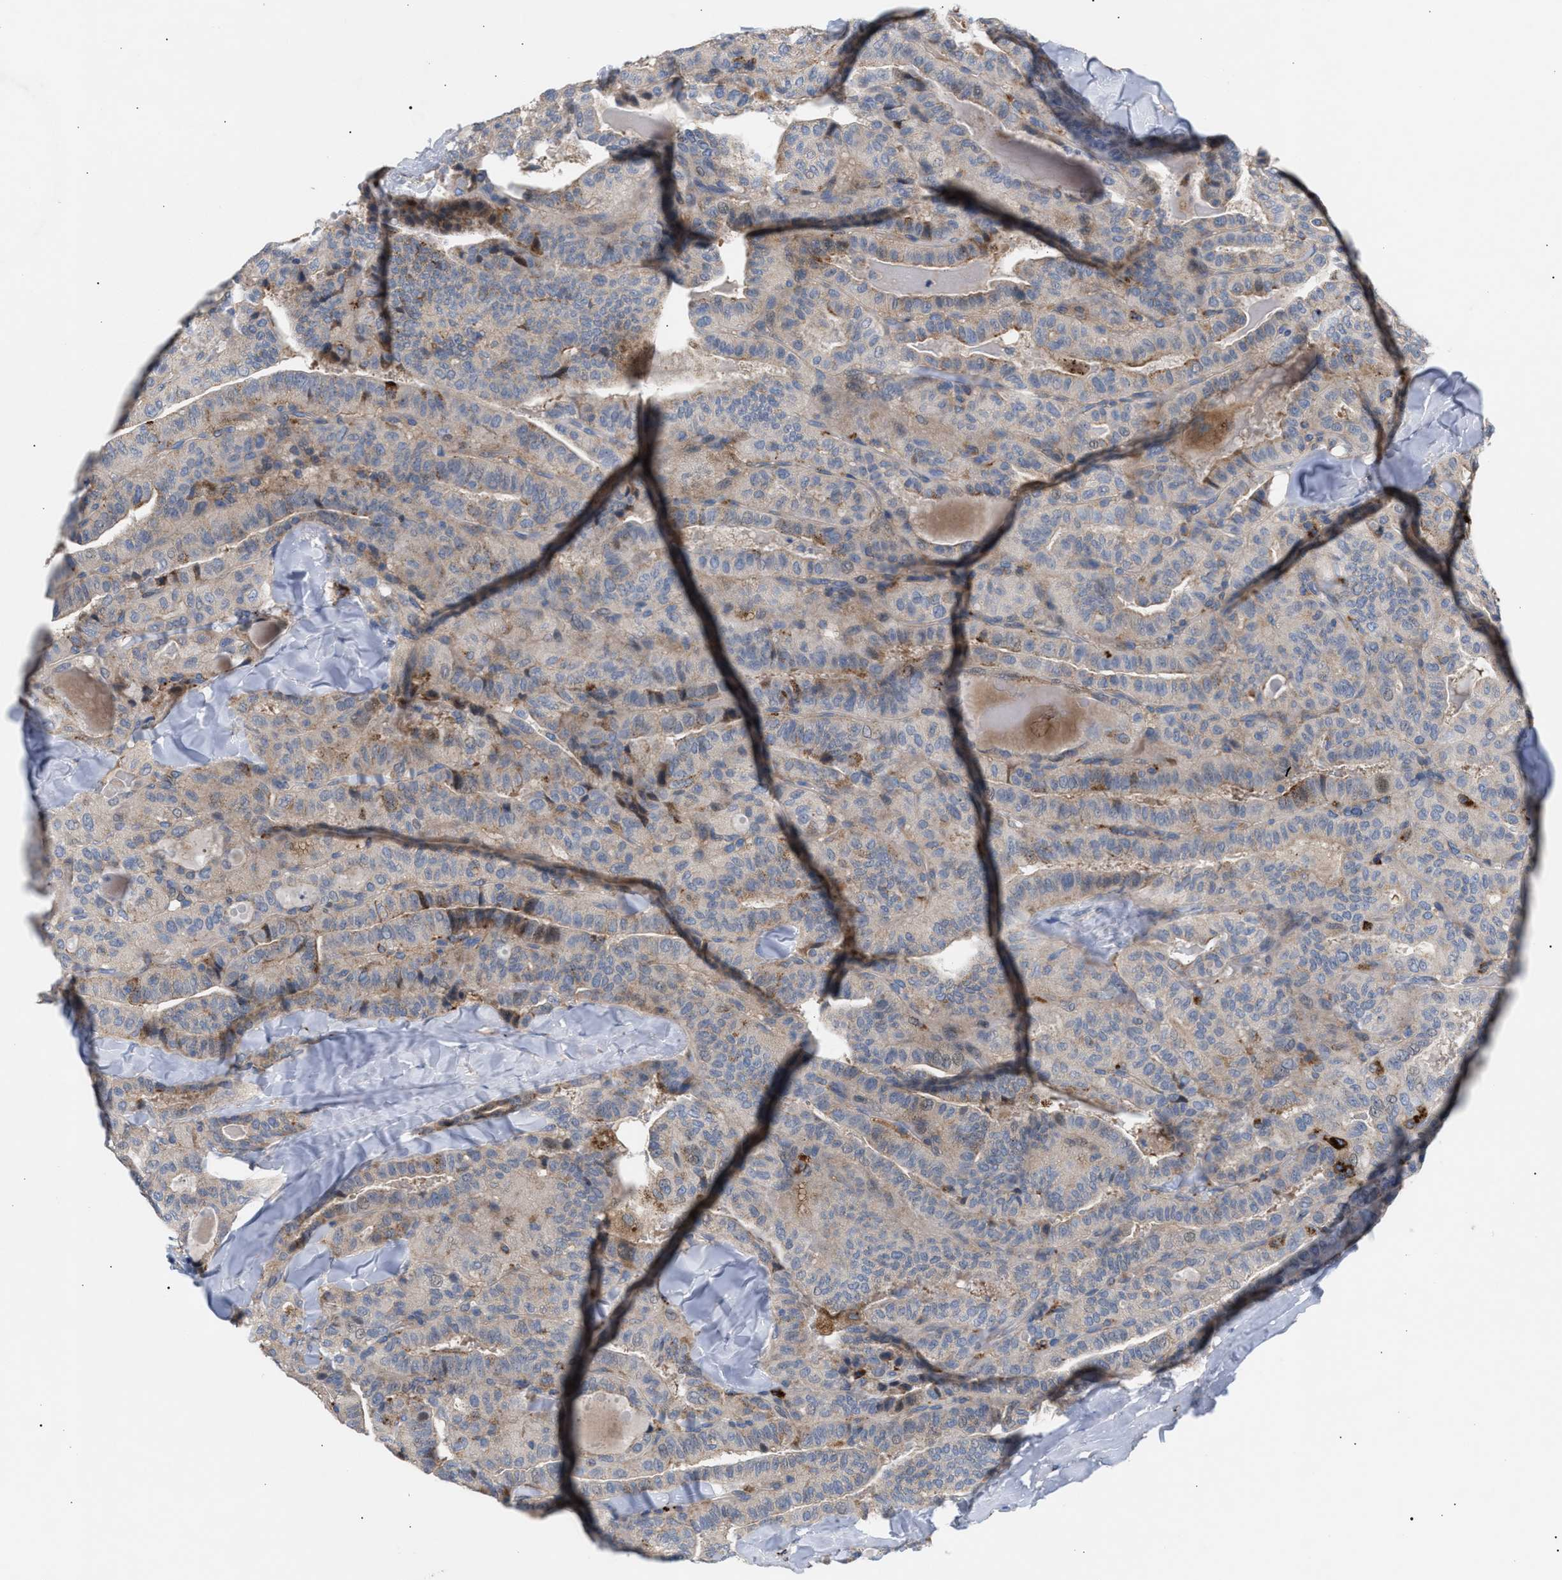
{"staining": {"intensity": "weak", "quantity": "<25%", "location": "cytoplasmic/membranous"}, "tissue": "thyroid cancer", "cell_type": "Tumor cells", "image_type": "cancer", "snomed": [{"axis": "morphology", "description": "Papillary adenocarcinoma, NOS"}, {"axis": "topography", "description": "Thyroid gland"}], "caption": "A histopathology image of papillary adenocarcinoma (thyroid) stained for a protein shows no brown staining in tumor cells.", "gene": "MBTD1", "patient": {"sex": "male", "age": 77}}